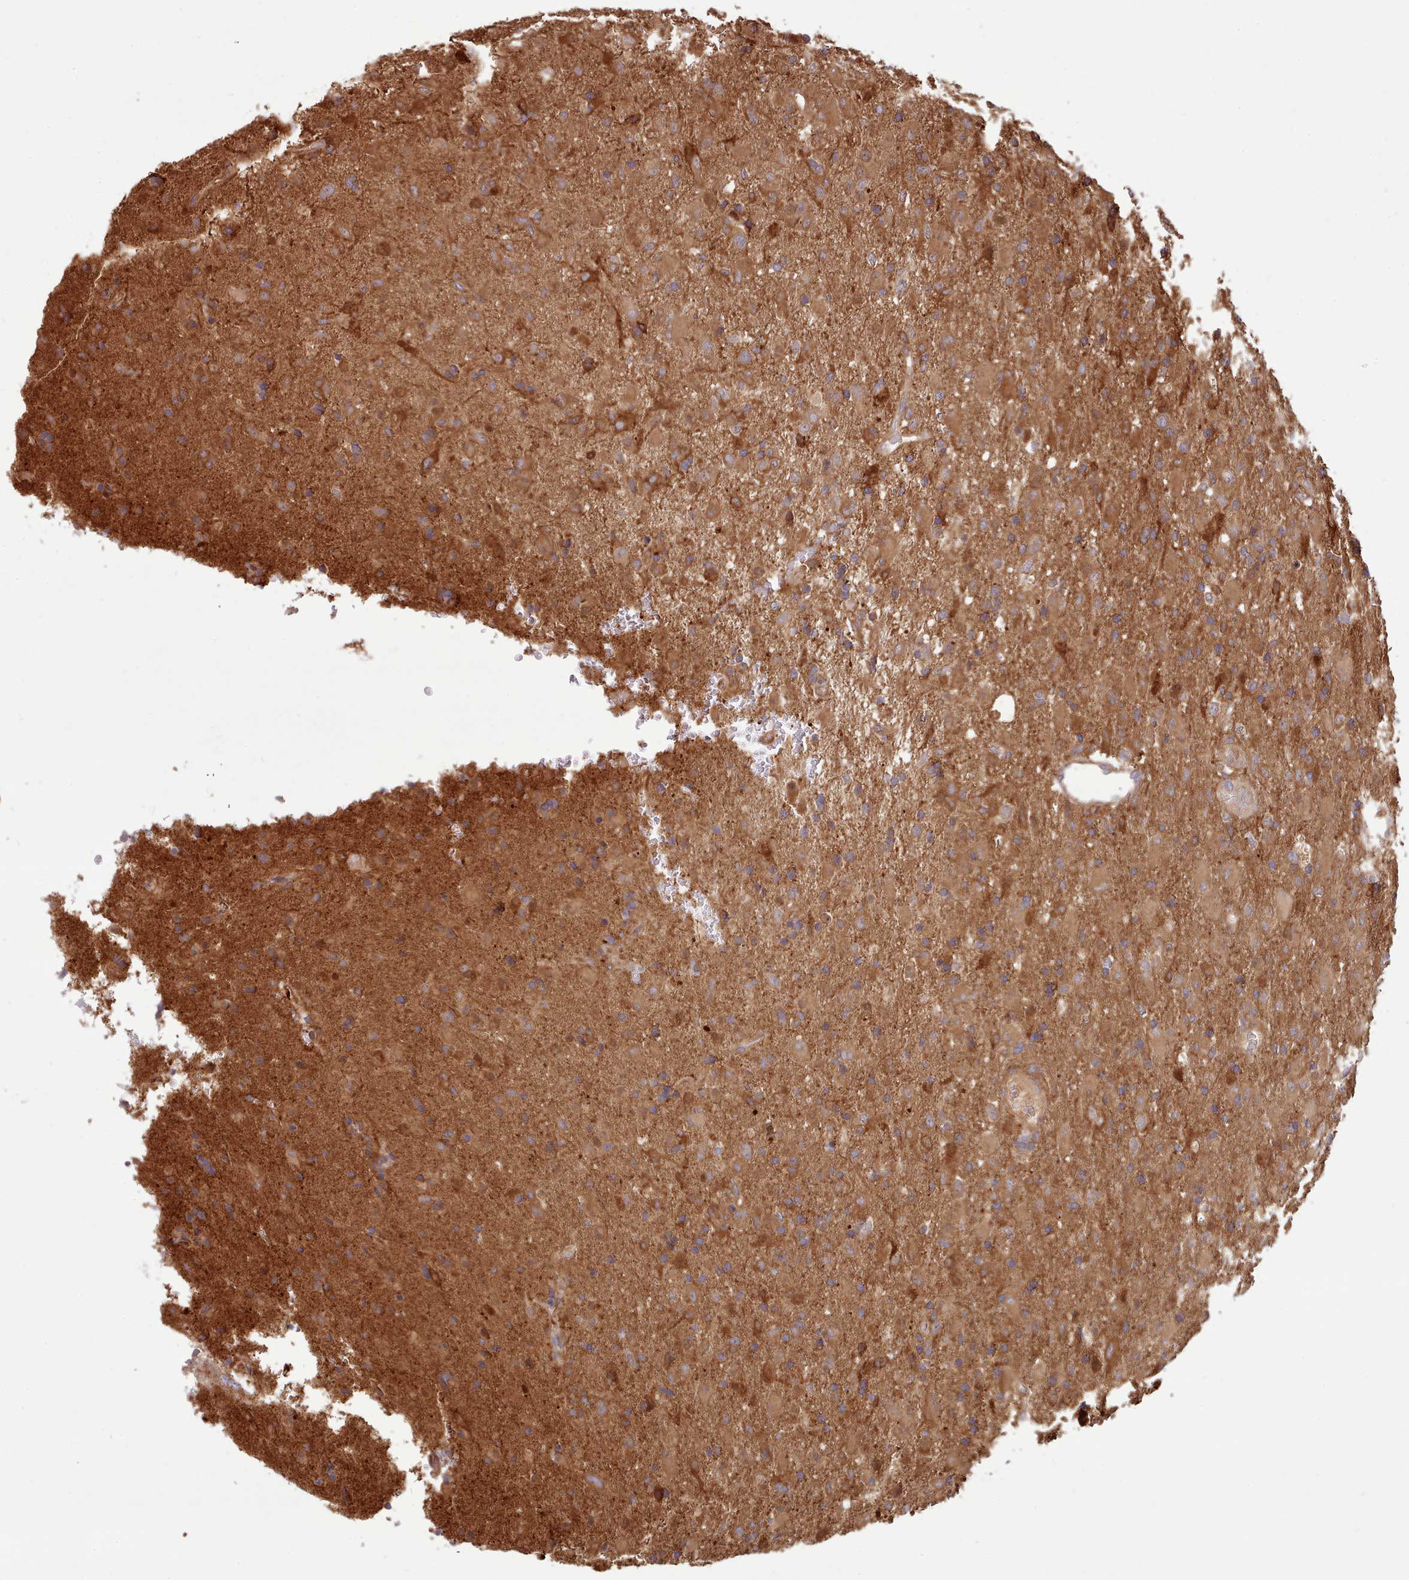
{"staining": {"intensity": "moderate", "quantity": ">75%", "location": "cytoplasmic/membranous"}, "tissue": "glioma", "cell_type": "Tumor cells", "image_type": "cancer", "snomed": [{"axis": "morphology", "description": "Glioma, malignant, Low grade"}, {"axis": "topography", "description": "Brain"}], "caption": "This photomicrograph demonstrates glioma stained with immunohistochemistry to label a protein in brown. The cytoplasmic/membranous of tumor cells show moderate positivity for the protein. Nuclei are counter-stained blue.", "gene": "SLC4A9", "patient": {"sex": "male", "age": 65}}